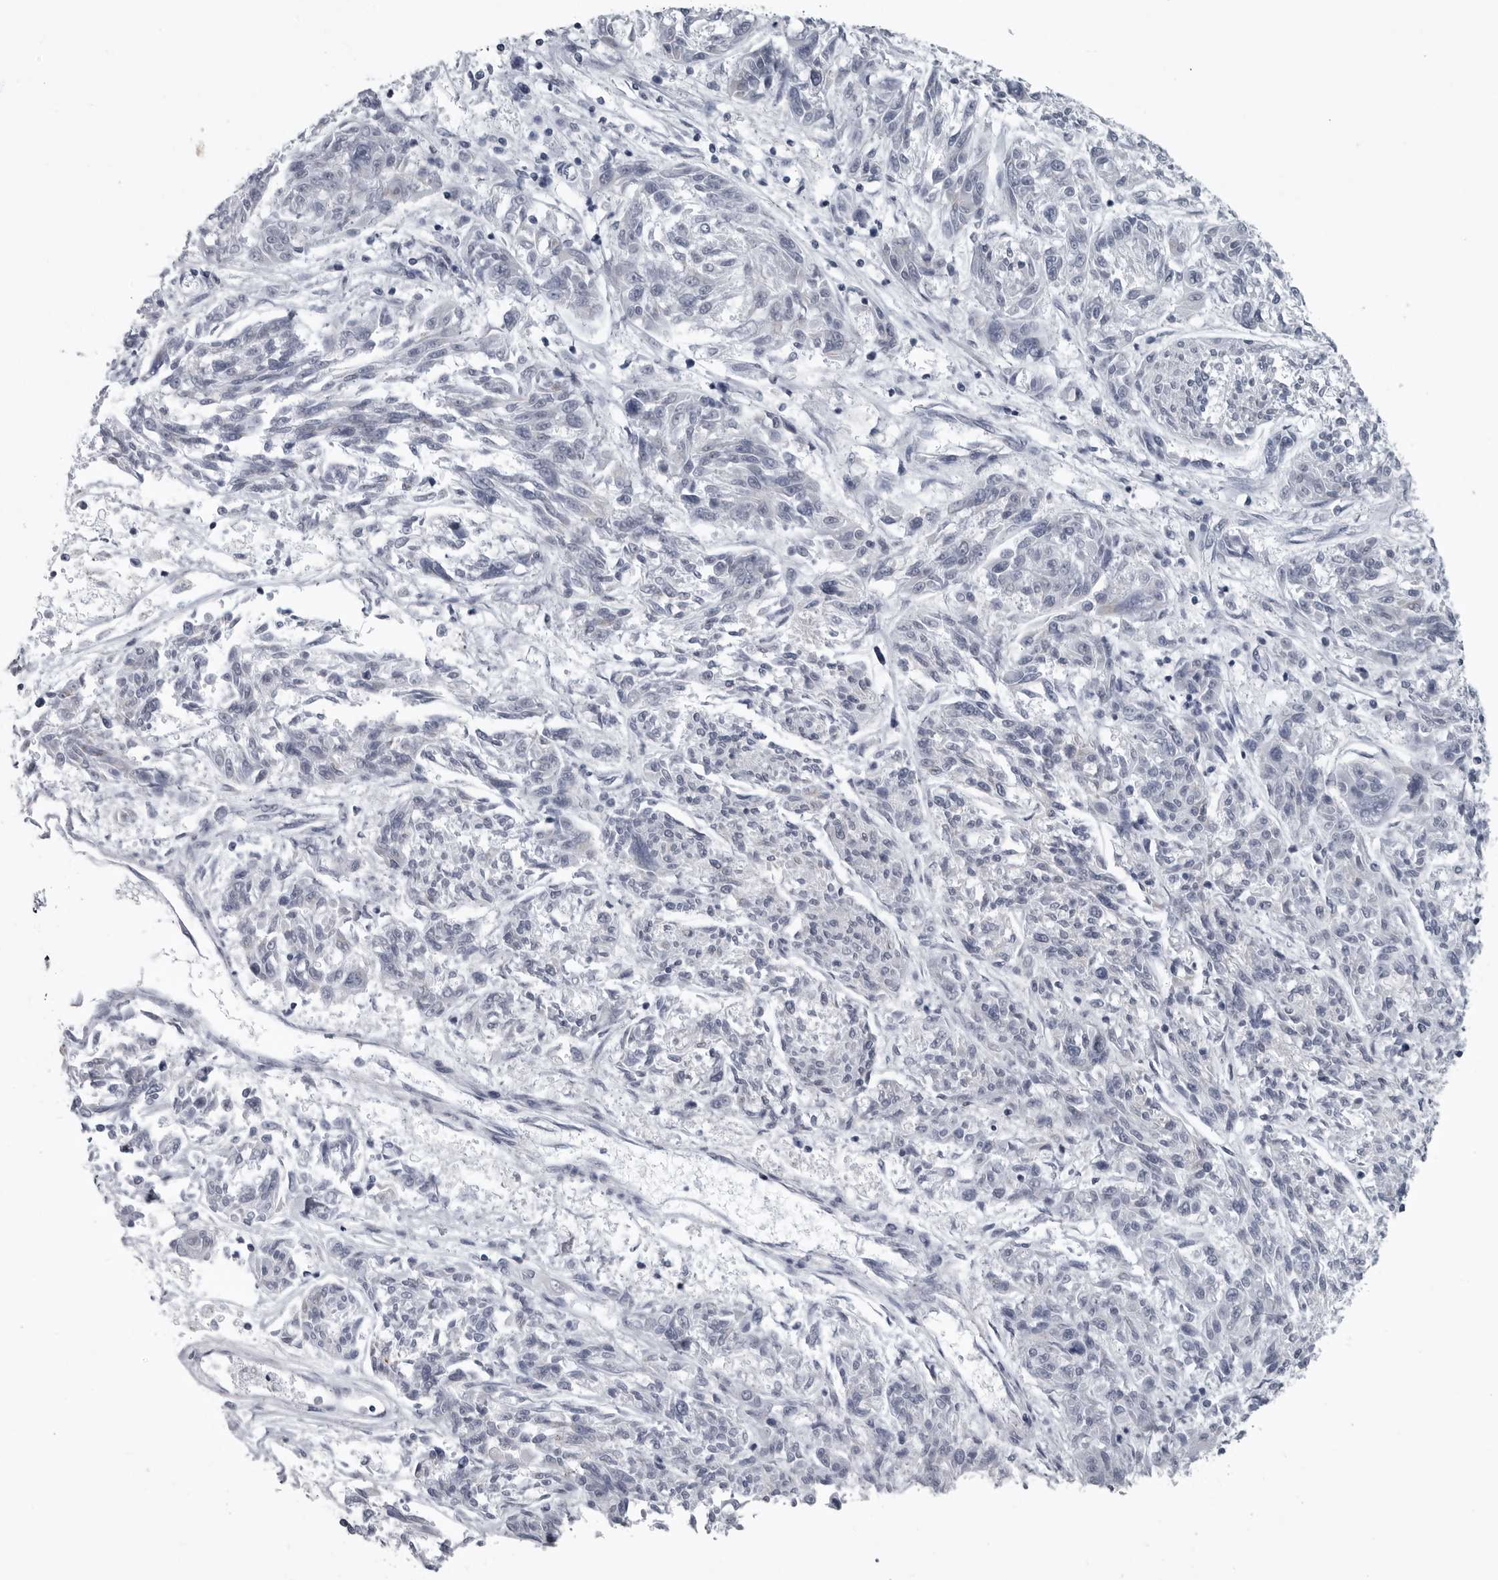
{"staining": {"intensity": "negative", "quantity": "none", "location": "none"}, "tissue": "melanoma", "cell_type": "Tumor cells", "image_type": "cancer", "snomed": [{"axis": "morphology", "description": "Malignant melanoma, NOS"}, {"axis": "topography", "description": "Skin"}], "caption": "A photomicrograph of melanoma stained for a protein displays no brown staining in tumor cells.", "gene": "MYOC", "patient": {"sex": "male", "age": 53}}